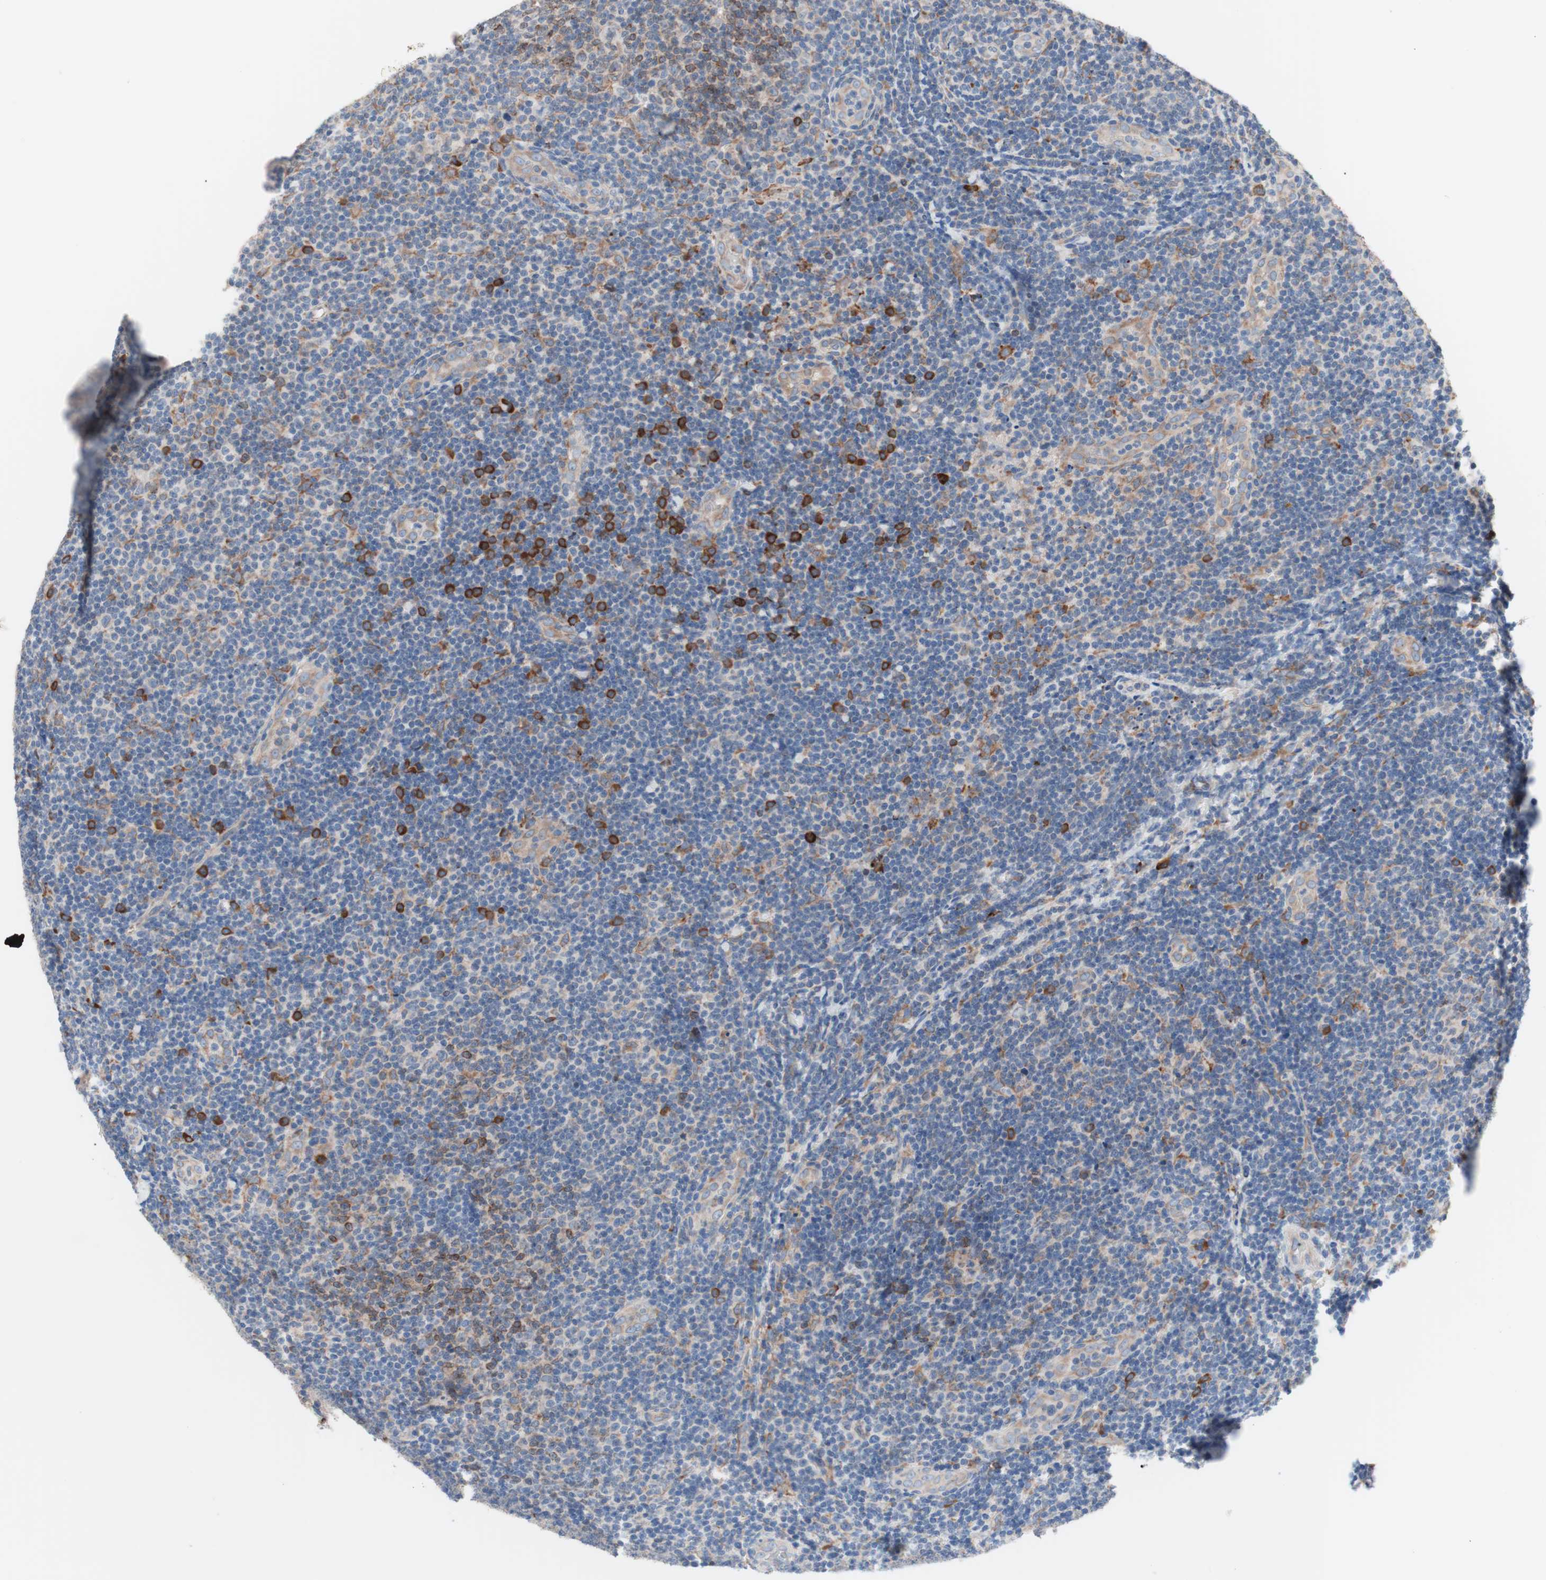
{"staining": {"intensity": "negative", "quantity": "none", "location": "none"}, "tissue": "lymphoma", "cell_type": "Tumor cells", "image_type": "cancer", "snomed": [{"axis": "morphology", "description": "Malignant lymphoma, non-Hodgkin's type, Low grade"}, {"axis": "topography", "description": "Lymph node"}], "caption": "An image of lymphoma stained for a protein displays no brown staining in tumor cells.", "gene": "SLC27A4", "patient": {"sex": "male", "age": 83}}